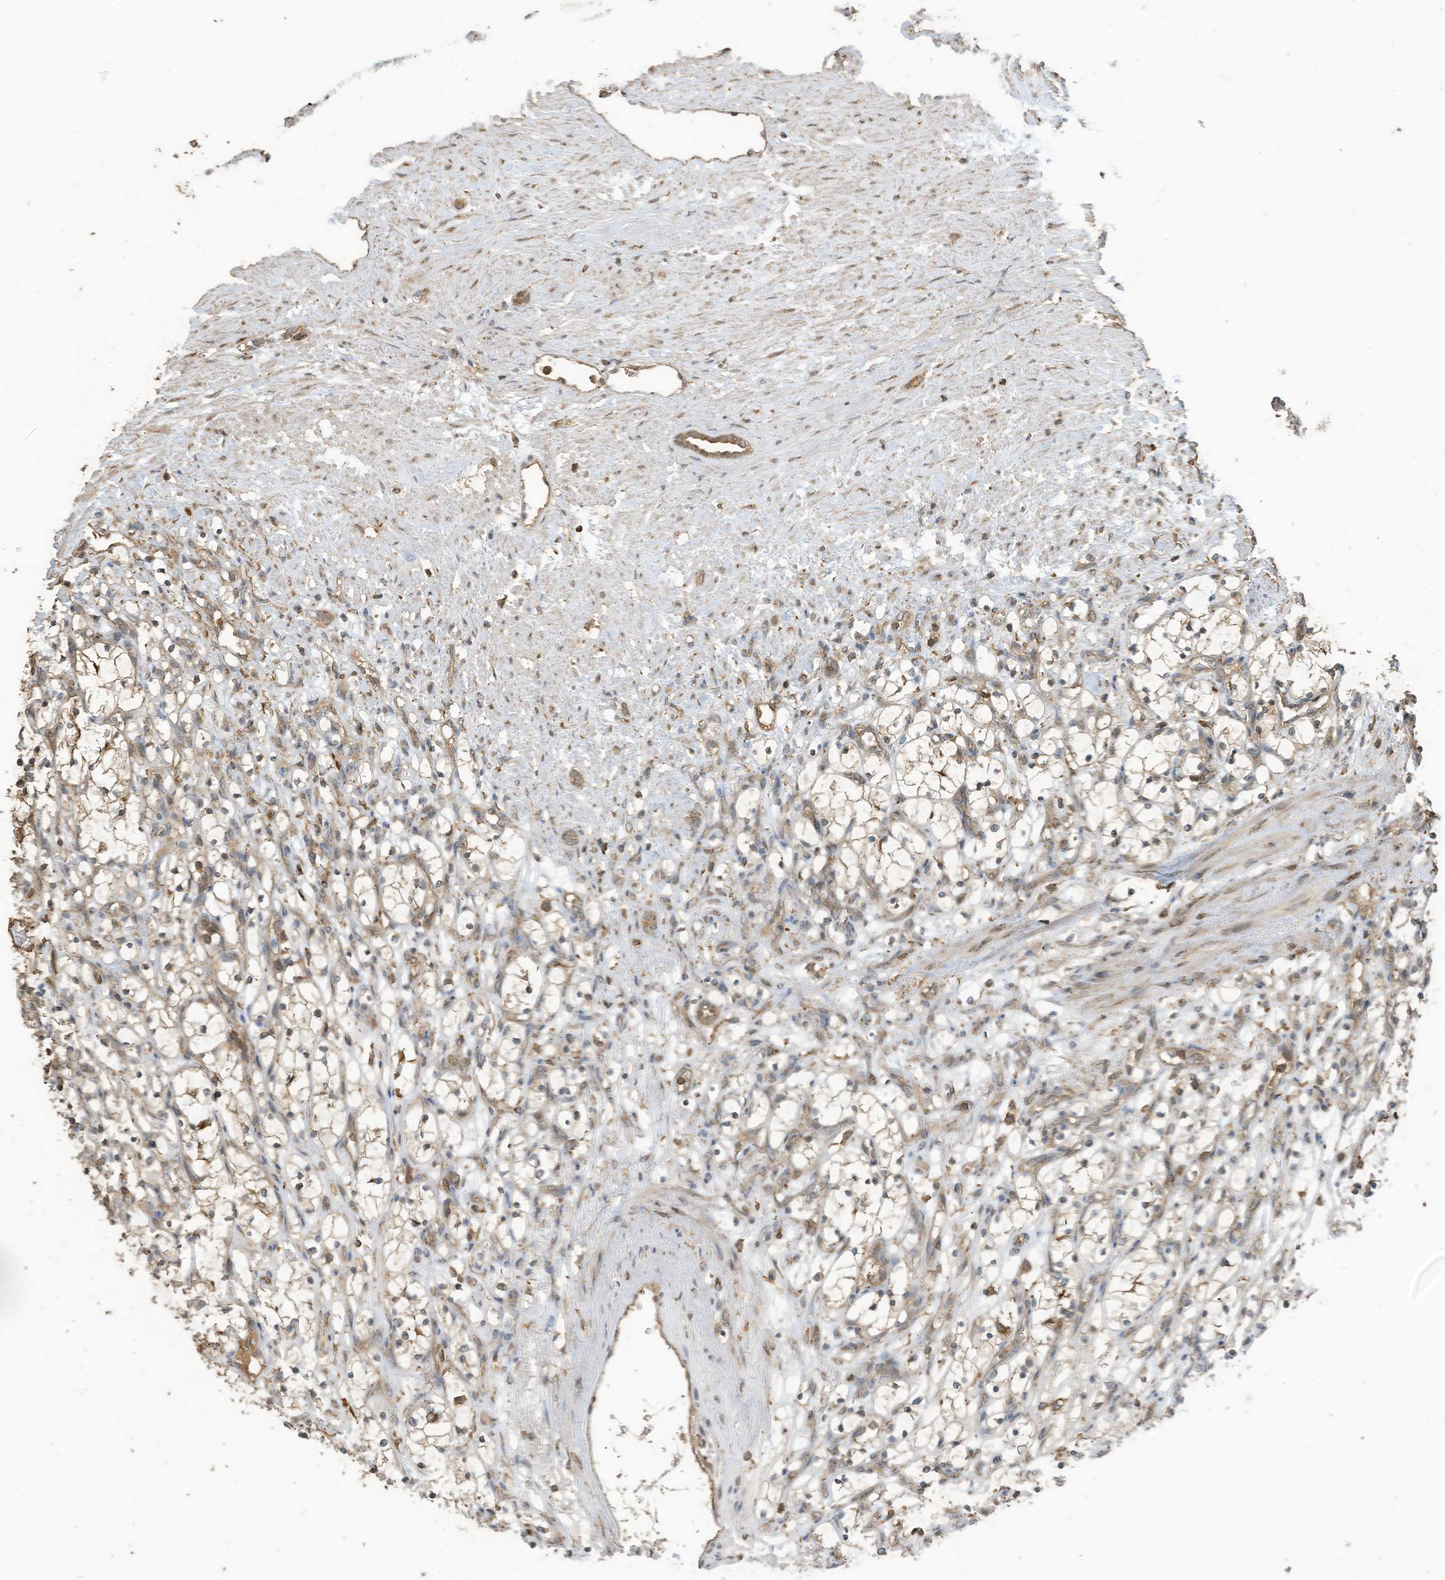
{"staining": {"intensity": "weak", "quantity": "<25%", "location": "cytoplasmic/membranous"}, "tissue": "renal cancer", "cell_type": "Tumor cells", "image_type": "cancer", "snomed": [{"axis": "morphology", "description": "Adenocarcinoma, NOS"}, {"axis": "topography", "description": "Kidney"}], "caption": "Tumor cells are negative for brown protein staining in adenocarcinoma (renal).", "gene": "COX10", "patient": {"sex": "female", "age": 69}}